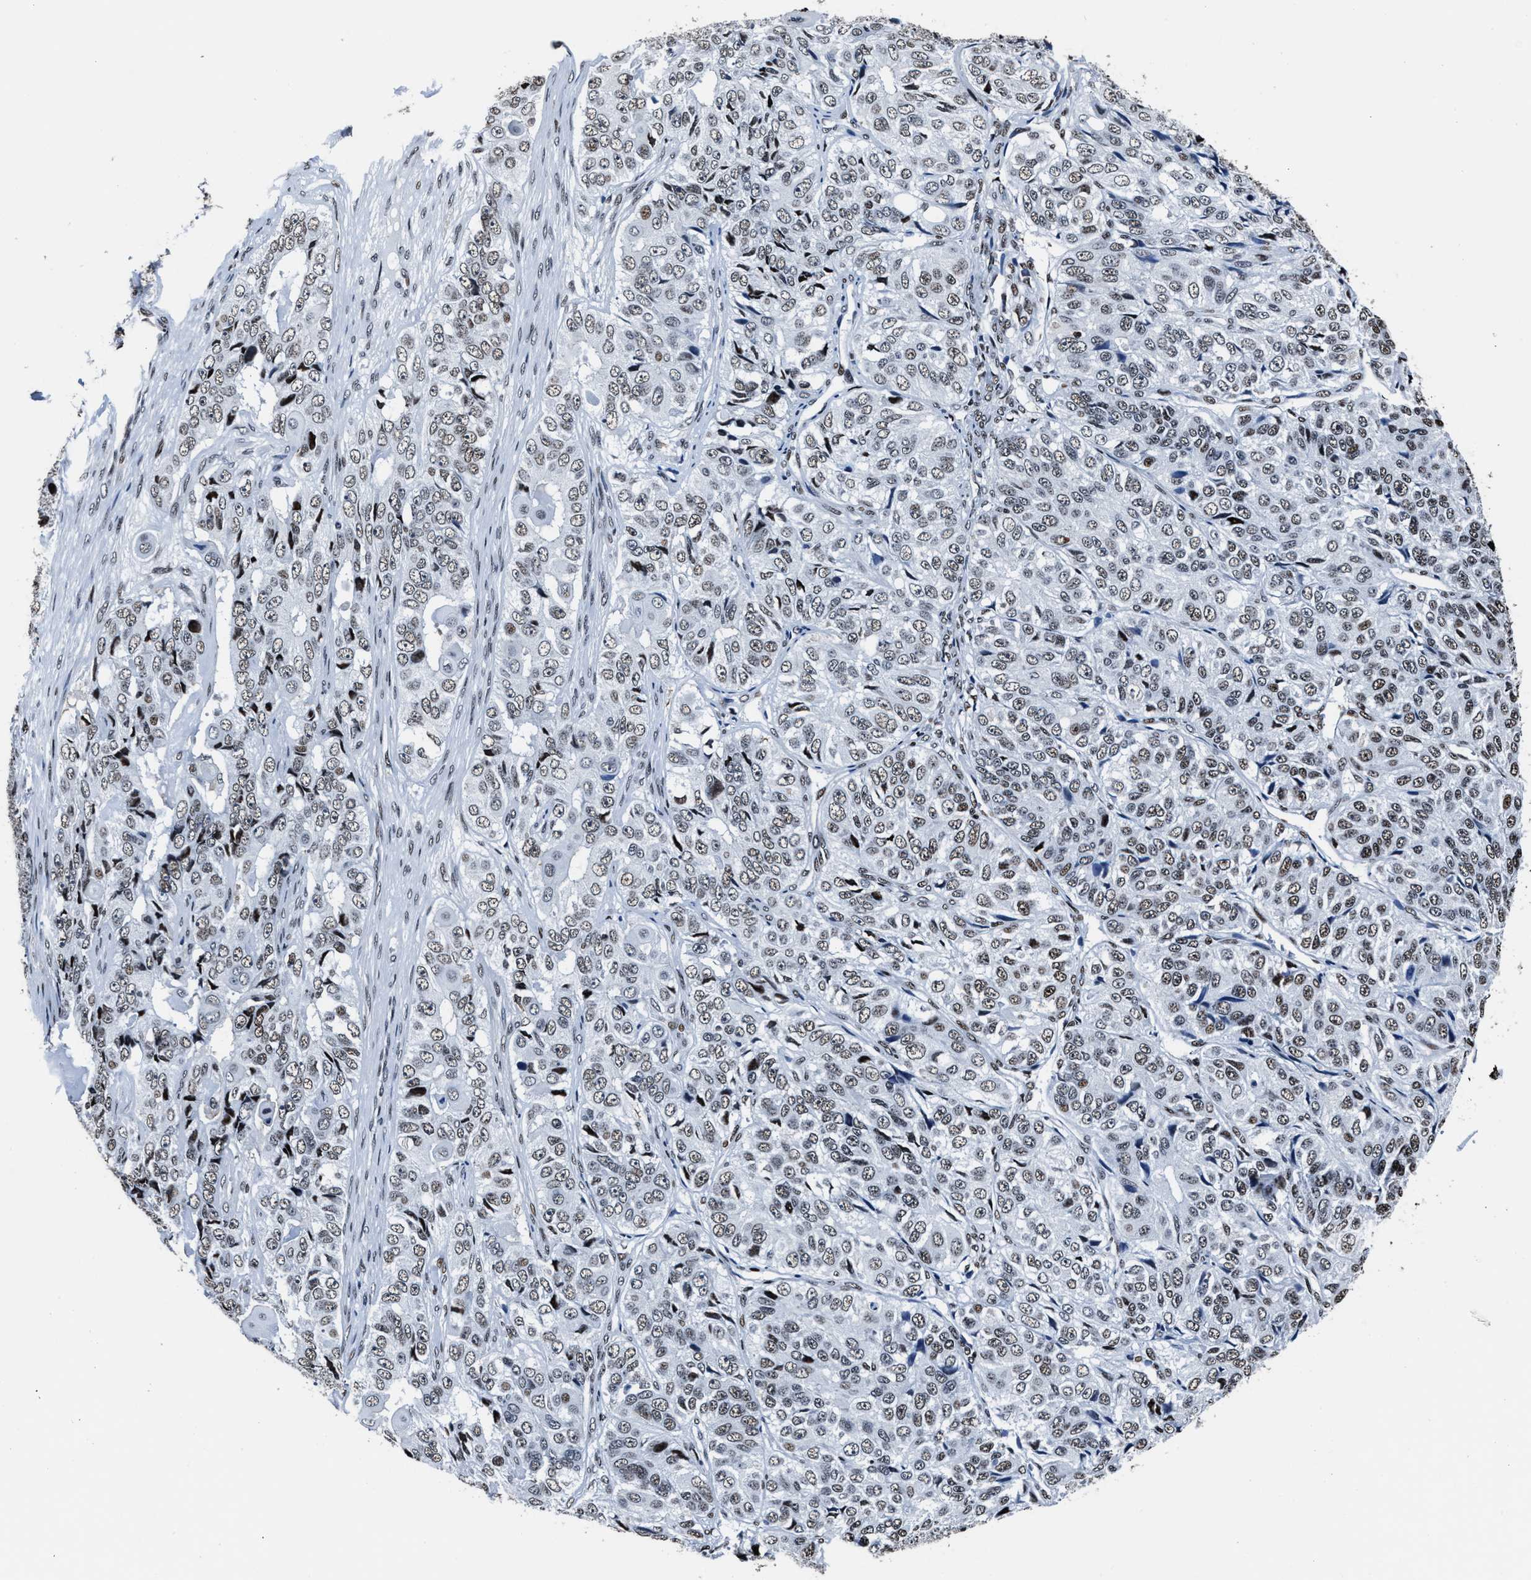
{"staining": {"intensity": "weak", "quantity": ">75%", "location": "nuclear"}, "tissue": "ovarian cancer", "cell_type": "Tumor cells", "image_type": "cancer", "snomed": [{"axis": "morphology", "description": "Carcinoma, endometroid"}, {"axis": "topography", "description": "Ovary"}], "caption": "A brown stain shows weak nuclear positivity of a protein in endometroid carcinoma (ovarian) tumor cells. The protein of interest is stained brown, and the nuclei are stained in blue (DAB IHC with brightfield microscopy, high magnification).", "gene": "PPIE", "patient": {"sex": "female", "age": 51}}